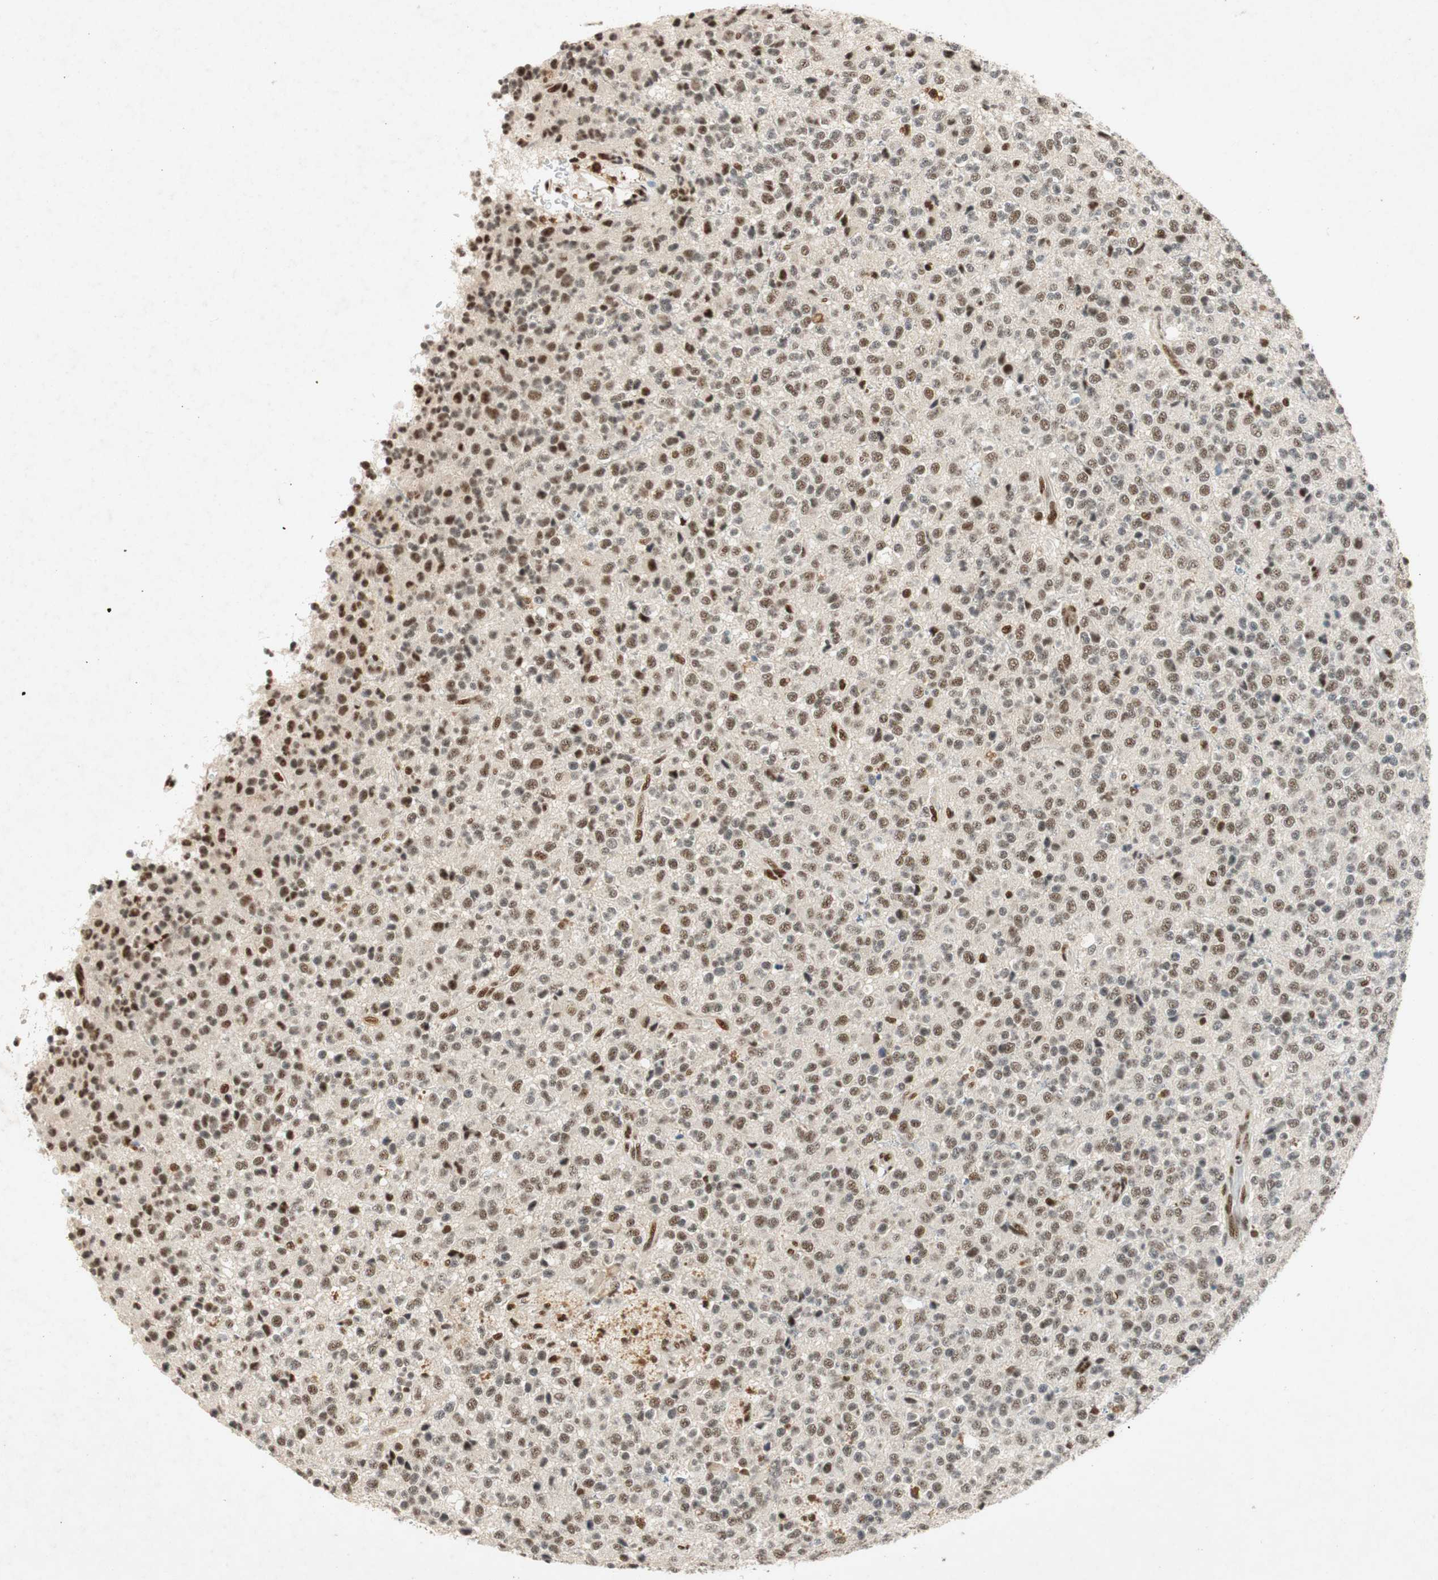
{"staining": {"intensity": "moderate", "quantity": ">75%", "location": "nuclear"}, "tissue": "glioma", "cell_type": "Tumor cells", "image_type": "cancer", "snomed": [{"axis": "morphology", "description": "Glioma, malignant, High grade"}, {"axis": "topography", "description": "pancreas cauda"}], "caption": "High-power microscopy captured an immunohistochemistry image of high-grade glioma (malignant), revealing moderate nuclear staining in about >75% of tumor cells.", "gene": "NCBP3", "patient": {"sex": "male", "age": 60}}